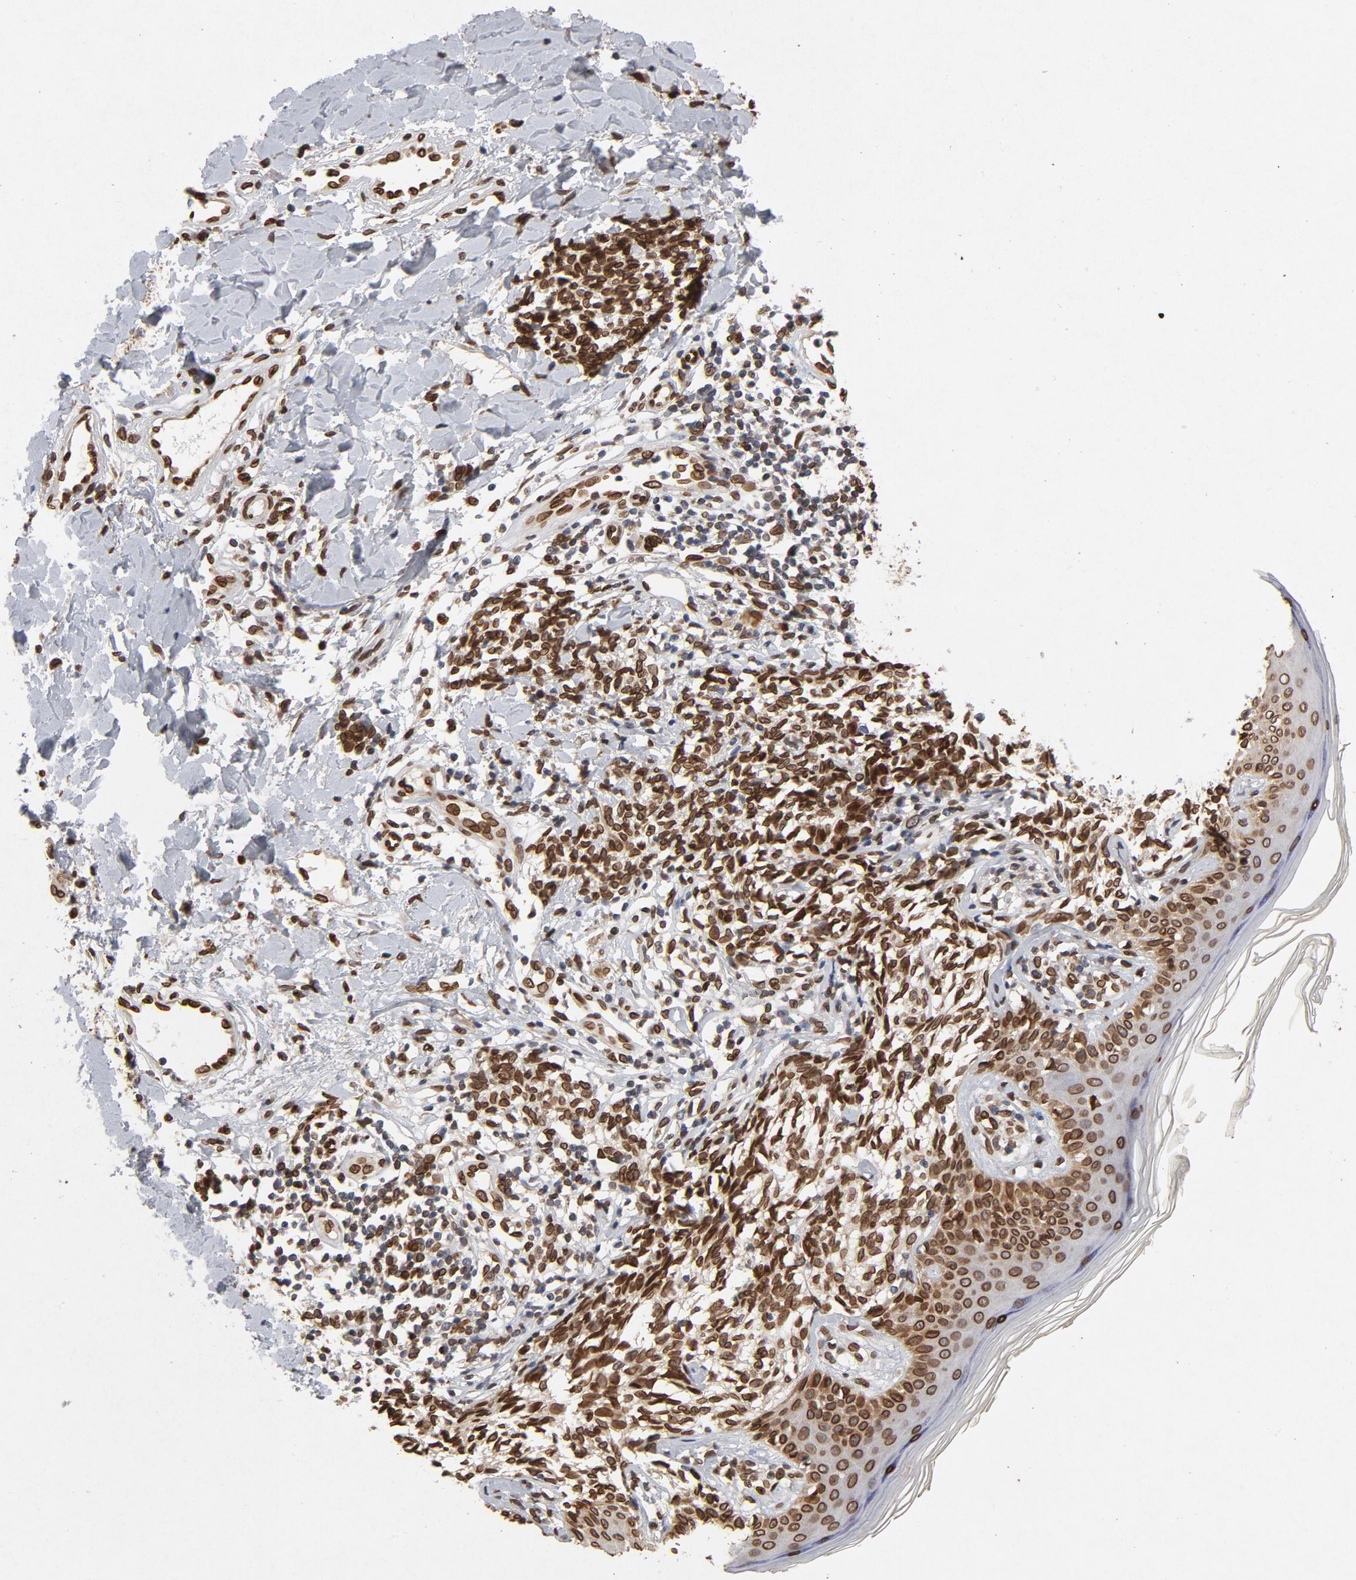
{"staining": {"intensity": "strong", "quantity": ">75%", "location": "cytoplasmic/membranous,nuclear"}, "tissue": "melanoma", "cell_type": "Tumor cells", "image_type": "cancer", "snomed": [{"axis": "morphology", "description": "Malignant melanoma, NOS"}, {"axis": "topography", "description": "Skin"}], "caption": "Melanoma stained with a brown dye reveals strong cytoplasmic/membranous and nuclear positive positivity in about >75% of tumor cells.", "gene": "LMNA", "patient": {"sex": "male", "age": 67}}